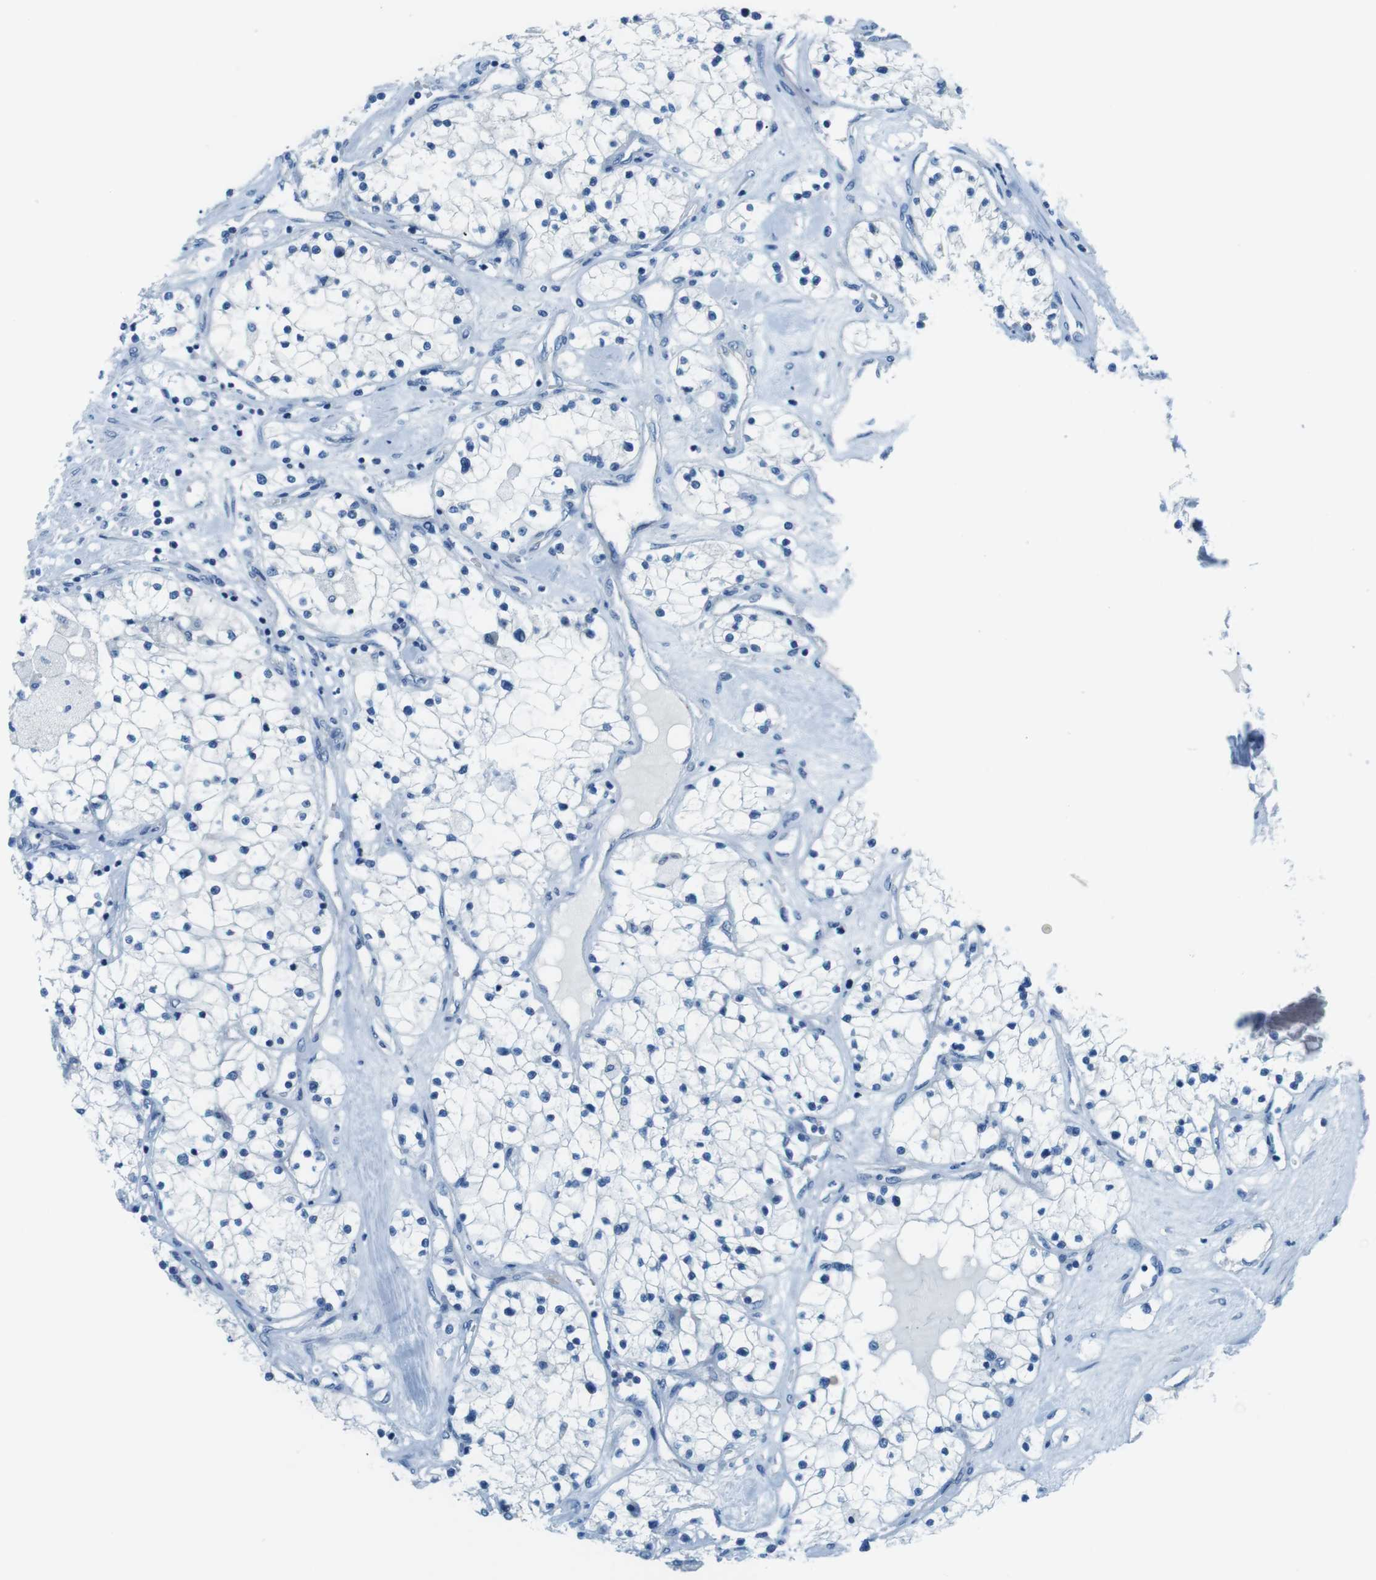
{"staining": {"intensity": "negative", "quantity": "none", "location": "none"}, "tissue": "renal cancer", "cell_type": "Tumor cells", "image_type": "cancer", "snomed": [{"axis": "morphology", "description": "Adenocarcinoma, NOS"}, {"axis": "topography", "description": "Kidney"}], "caption": "A high-resolution micrograph shows IHC staining of renal cancer (adenocarcinoma), which exhibits no significant positivity in tumor cells.", "gene": "SLC6A6", "patient": {"sex": "male", "age": 68}}